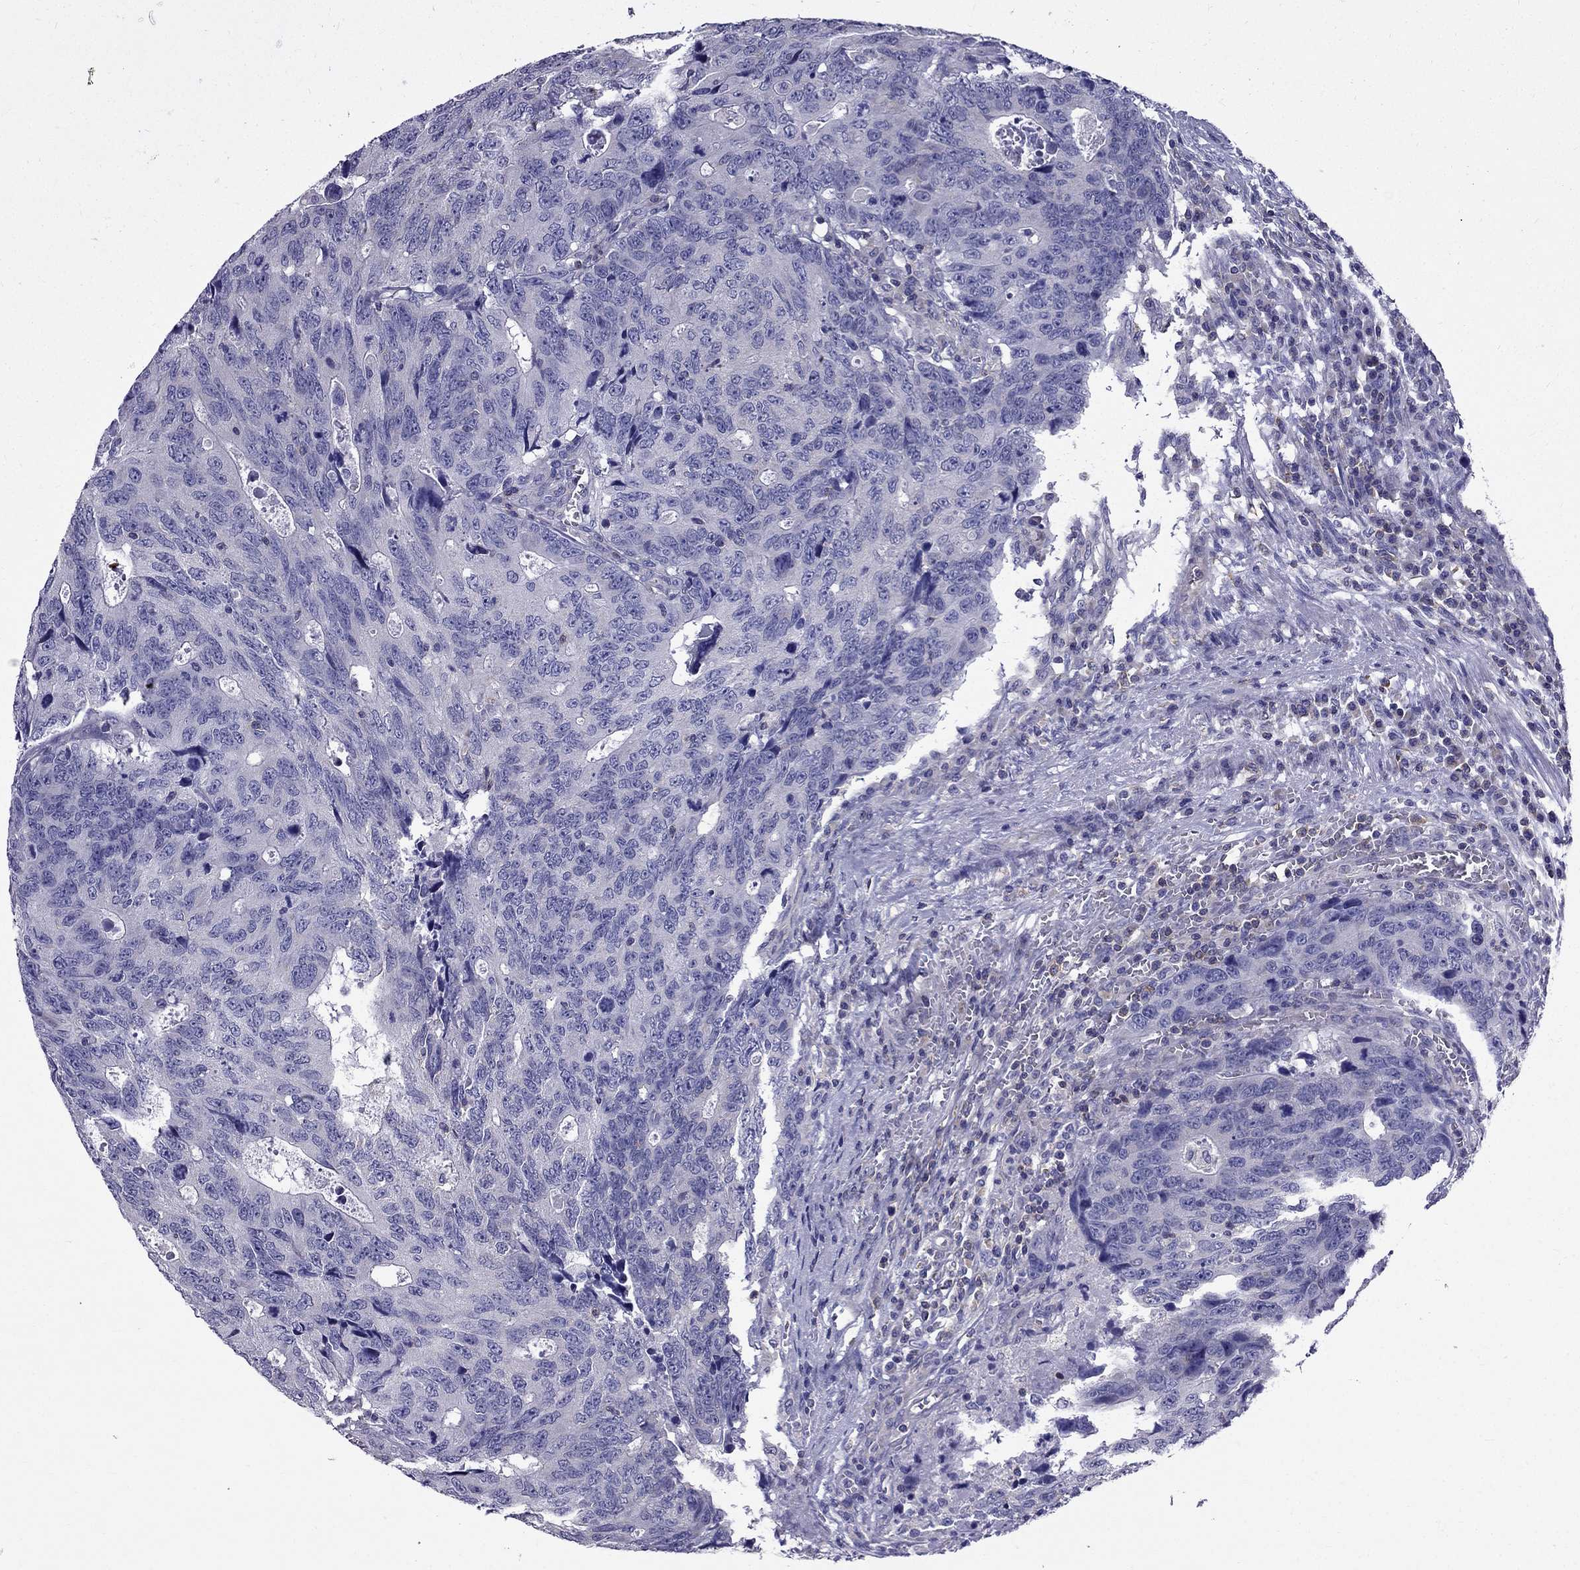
{"staining": {"intensity": "negative", "quantity": "none", "location": "none"}, "tissue": "colorectal cancer", "cell_type": "Tumor cells", "image_type": "cancer", "snomed": [{"axis": "morphology", "description": "Adenocarcinoma, NOS"}, {"axis": "topography", "description": "Colon"}], "caption": "An IHC photomicrograph of colorectal adenocarcinoma is shown. There is no staining in tumor cells of colorectal adenocarcinoma. (DAB (3,3'-diaminobenzidine) IHC visualized using brightfield microscopy, high magnification).", "gene": "AAK1", "patient": {"sex": "female", "age": 77}}